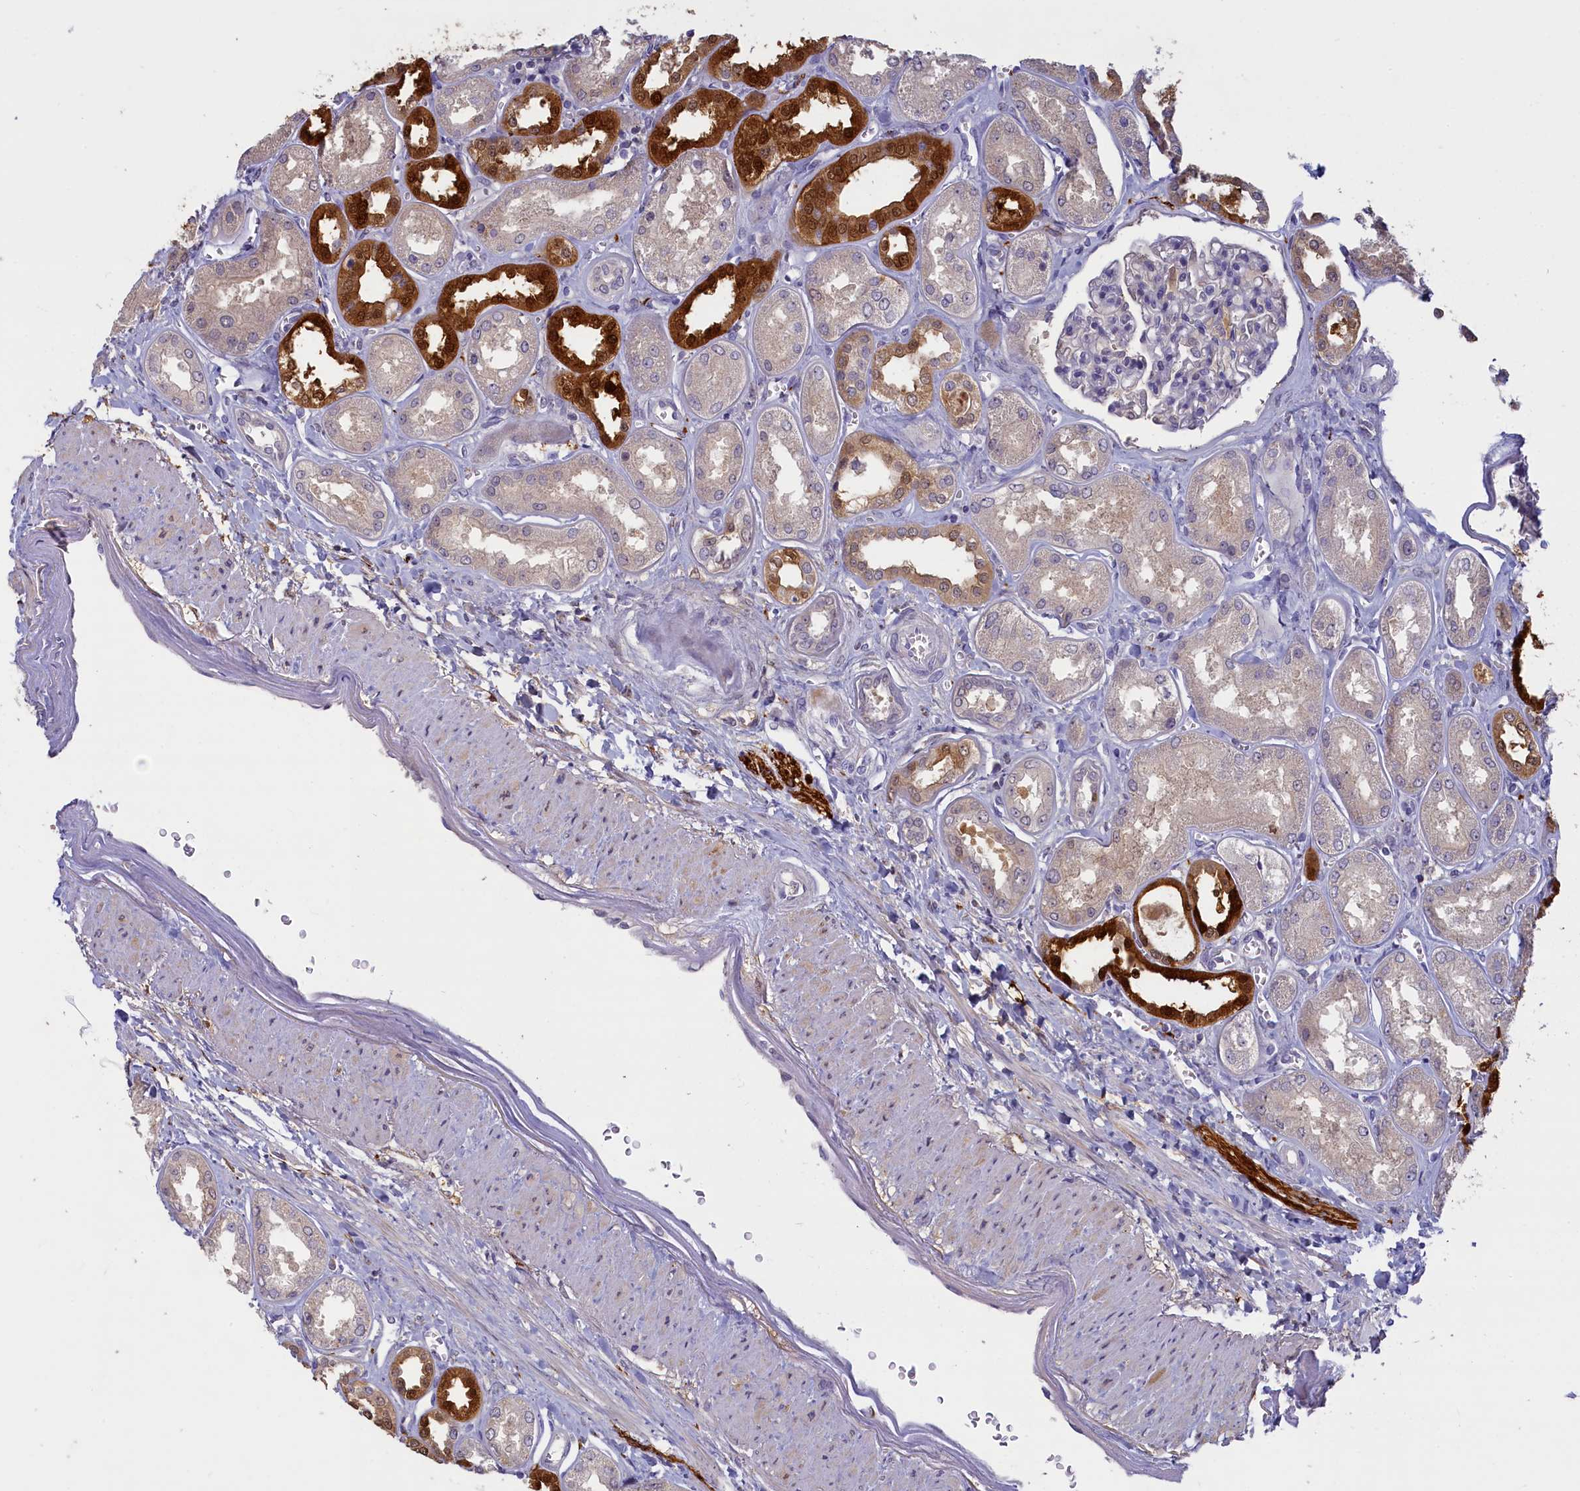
{"staining": {"intensity": "negative", "quantity": "none", "location": "none"}, "tissue": "kidney", "cell_type": "Cells in glomeruli", "image_type": "normal", "snomed": [{"axis": "morphology", "description": "Normal tissue, NOS"}, {"axis": "morphology", "description": "Adenocarcinoma, NOS"}, {"axis": "topography", "description": "Kidney"}], "caption": "This is an IHC micrograph of benign human kidney. There is no staining in cells in glomeruli.", "gene": "UCHL3", "patient": {"sex": "female", "age": 68}}